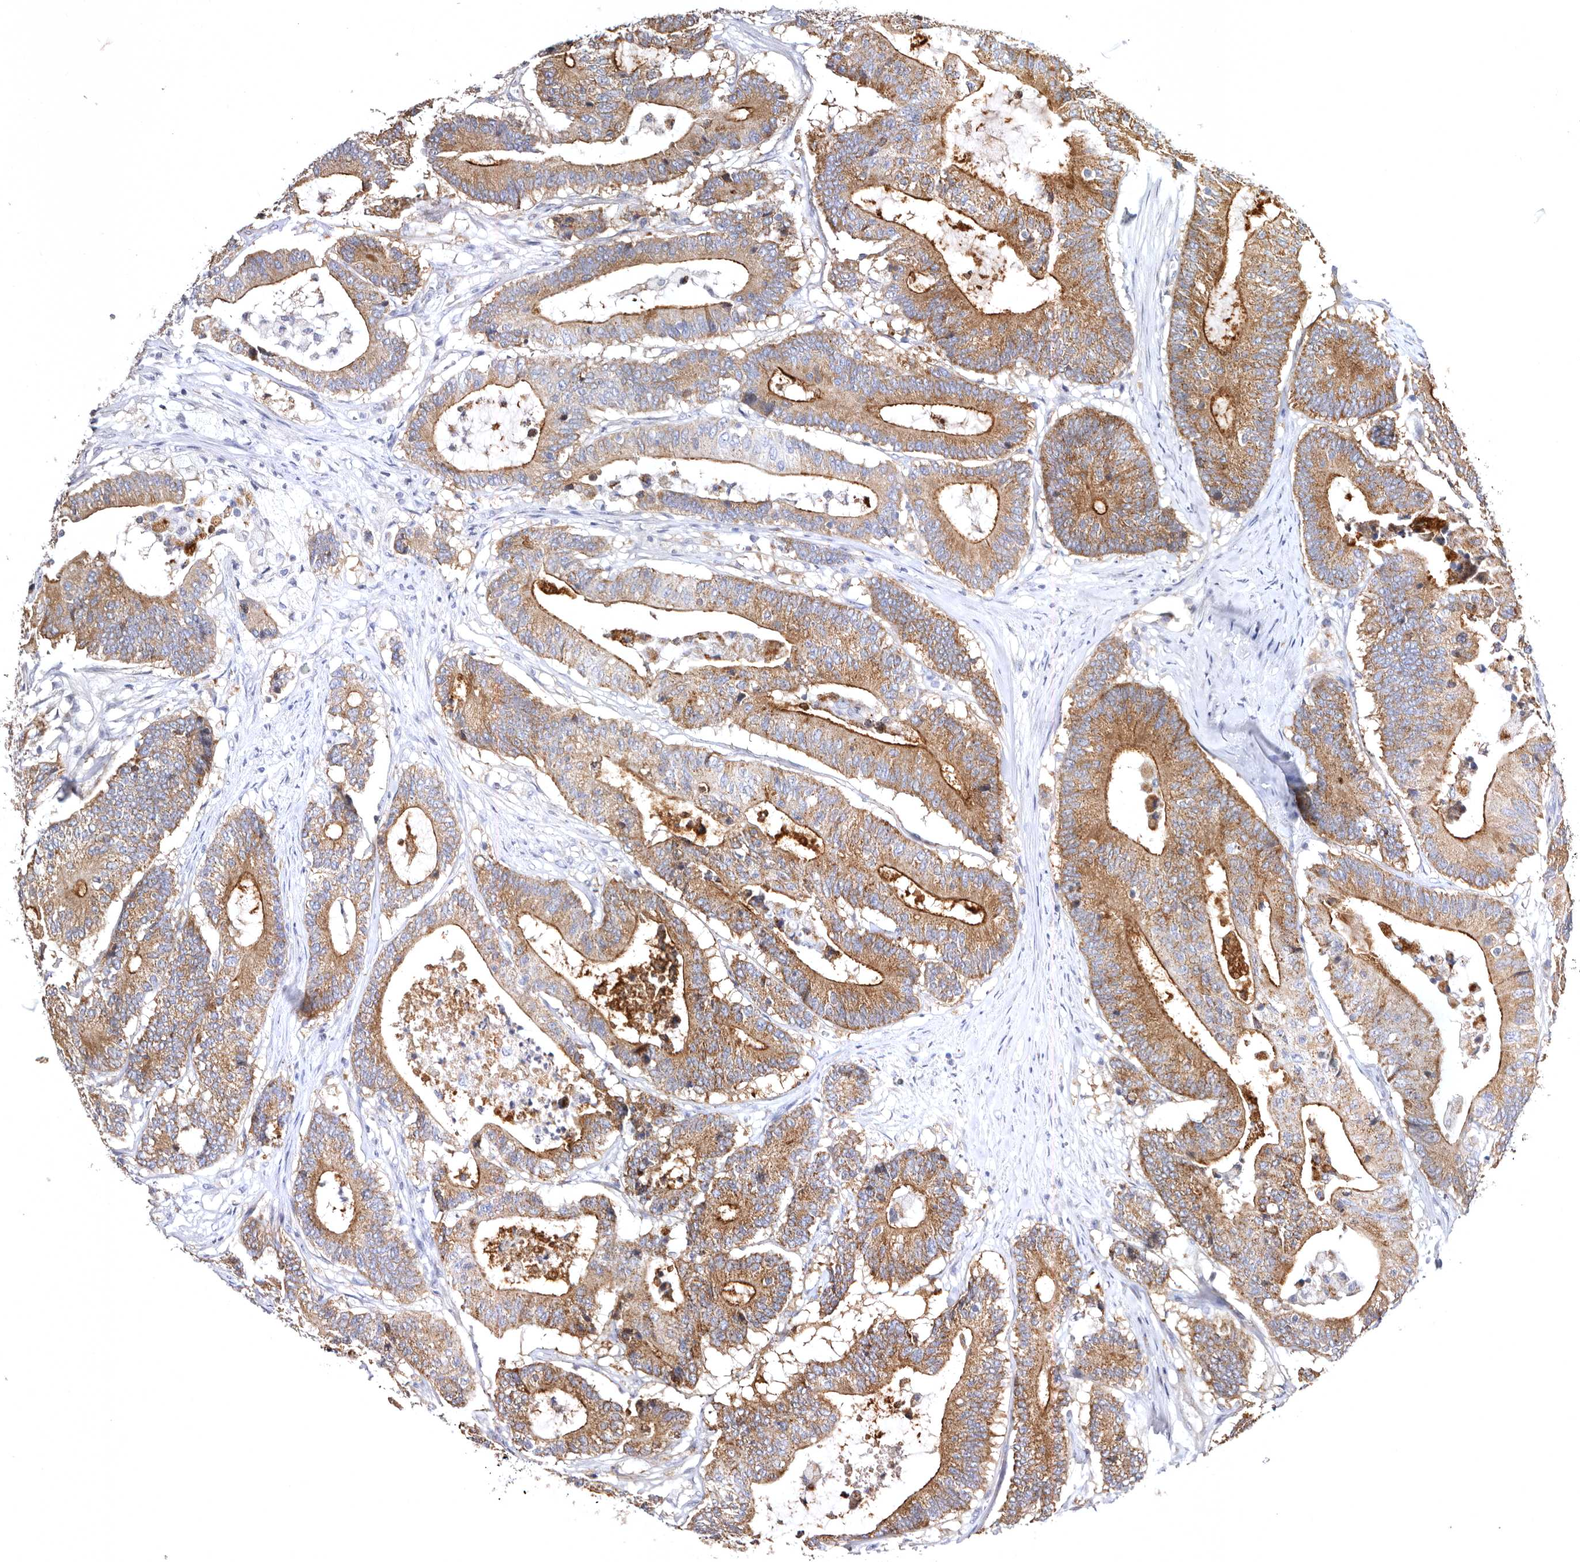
{"staining": {"intensity": "moderate", "quantity": ">75%", "location": "cytoplasmic/membranous"}, "tissue": "colorectal cancer", "cell_type": "Tumor cells", "image_type": "cancer", "snomed": [{"axis": "morphology", "description": "Adenocarcinoma, NOS"}, {"axis": "topography", "description": "Colon"}], "caption": "Colorectal cancer stained with a protein marker shows moderate staining in tumor cells.", "gene": "BAIAP2L1", "patient": {"sex": "female", "age": 84}}